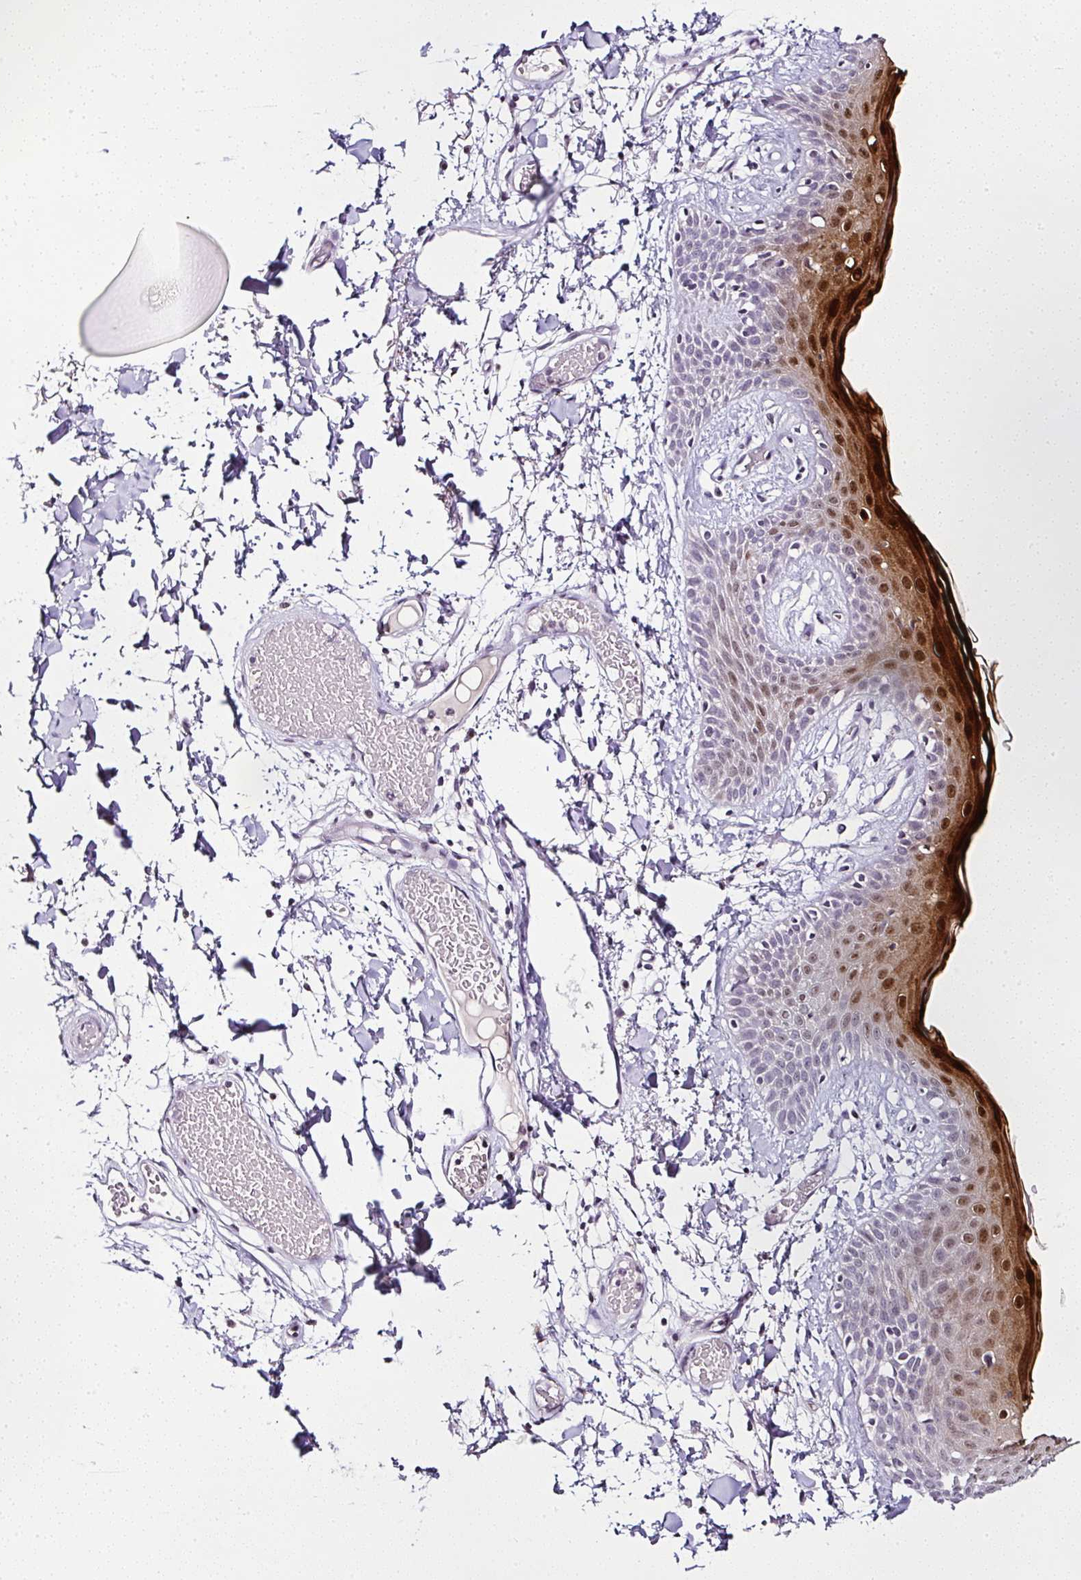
{"staining": {"intensity": "negative", "quantity": "none", "location": "none"}, "tissue": "skin", "cell_type": "Fibroblasts", "image_type": "normal", "snomed": [{"axis": "morphology", "description": "Normal tissue, NOS"}, {"axis": "topography", "description": "Skin"}], "caption": "A high-resolution micrograph shows immunohistochemistry staining of unremarkable skin, which shows no significant expression in fibroblasts.", "gene": "SERPINB3", "patient": {"sex": "male", "age": 79}}